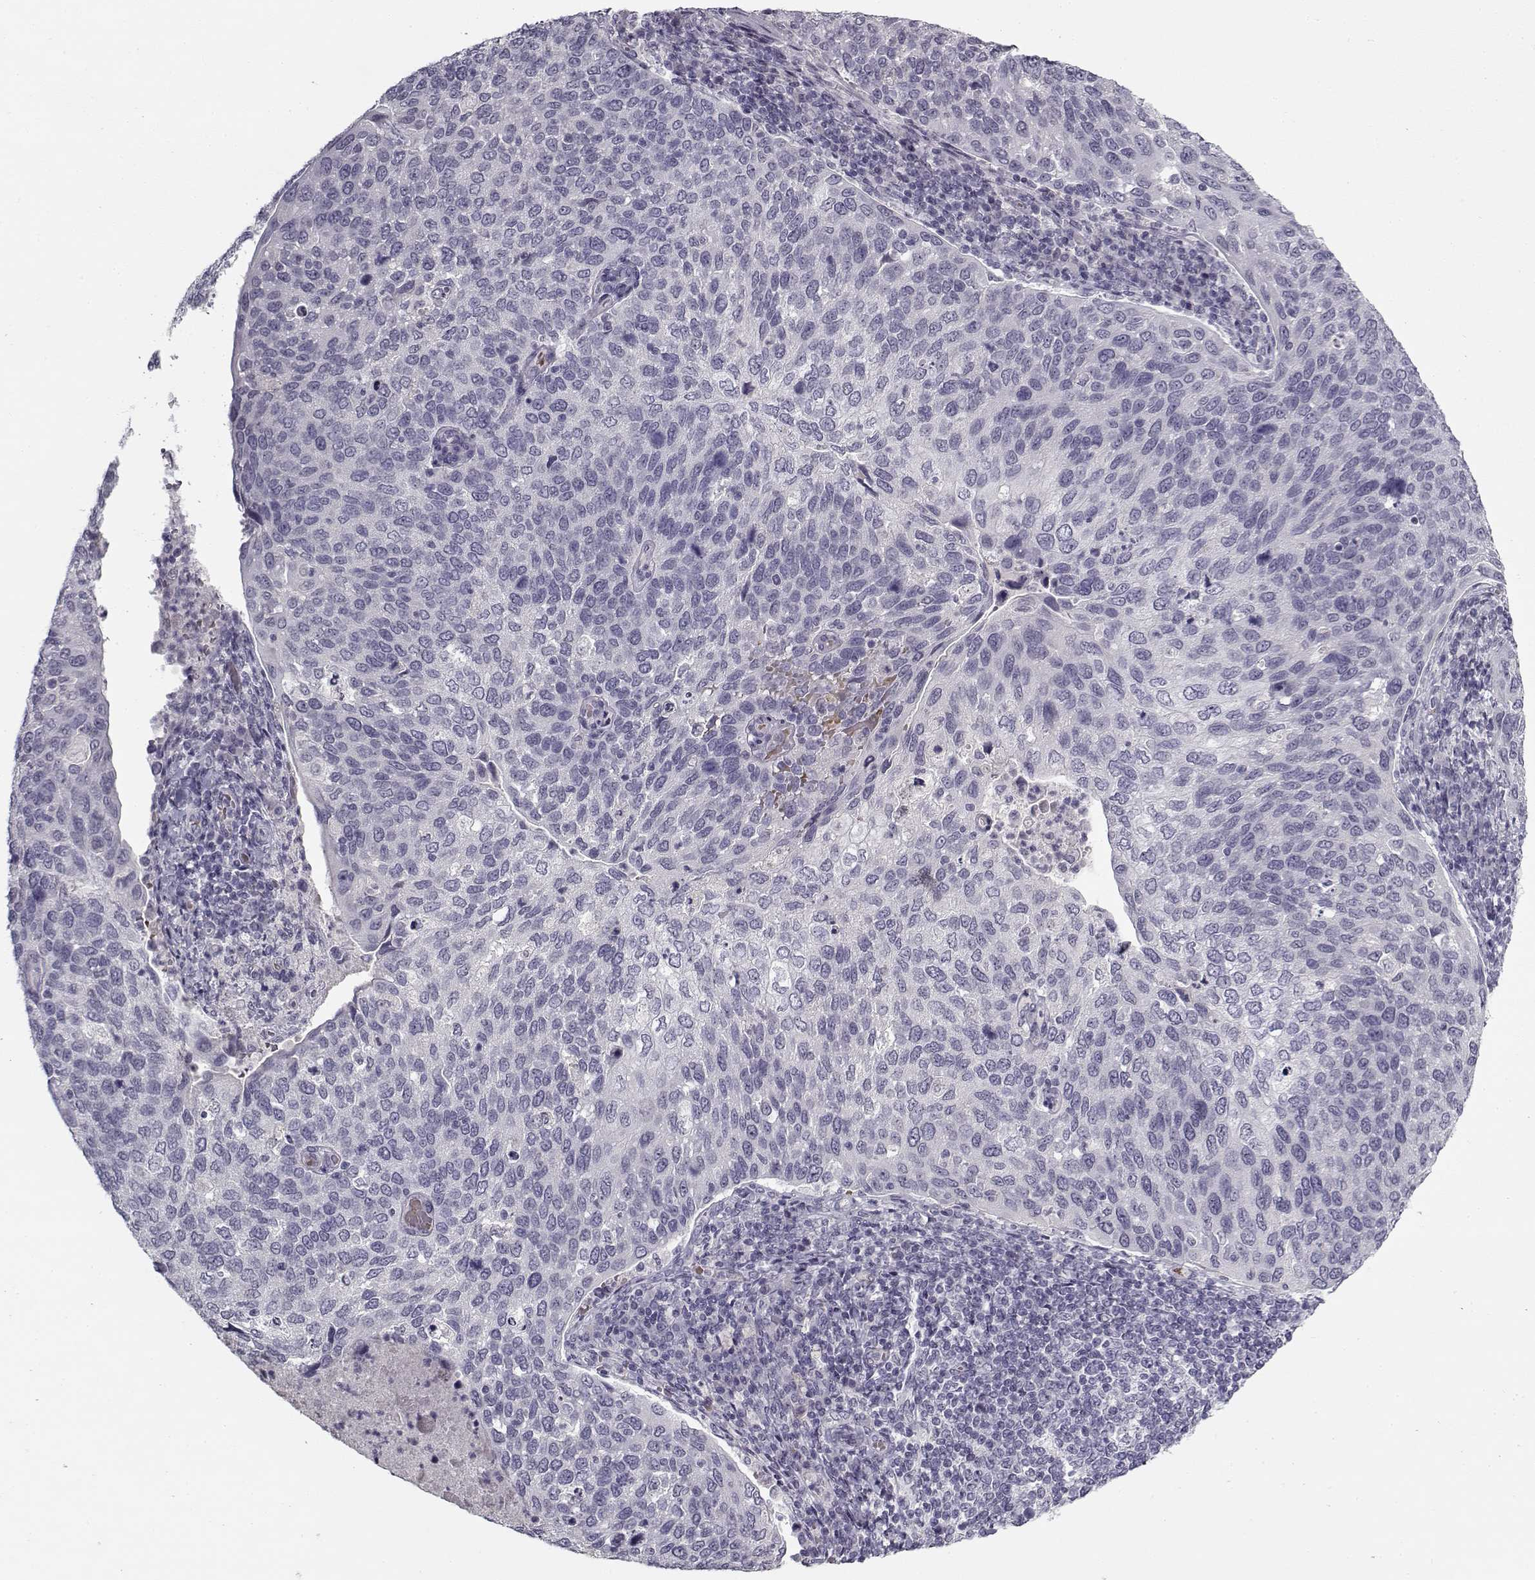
{"staining": {"intensity": "negative", "quantity": "none", "location": "none"}, "tissue": "cervical cancer", "cell_type": "Tumor cells", "image_type": "cancer", "snomed": [{"axis": "morphology", "description": "Squamous cell carcinoma, NOS"}, {"axis": "topography", "description": "Cervix"}], "caption": "This is an IHC micrograph of cervical cancer (squamous cell carcinoma). There is no expression in tumor cells.", "gene": "SNCA", "patient": {"sex": "female", "age": 54}}